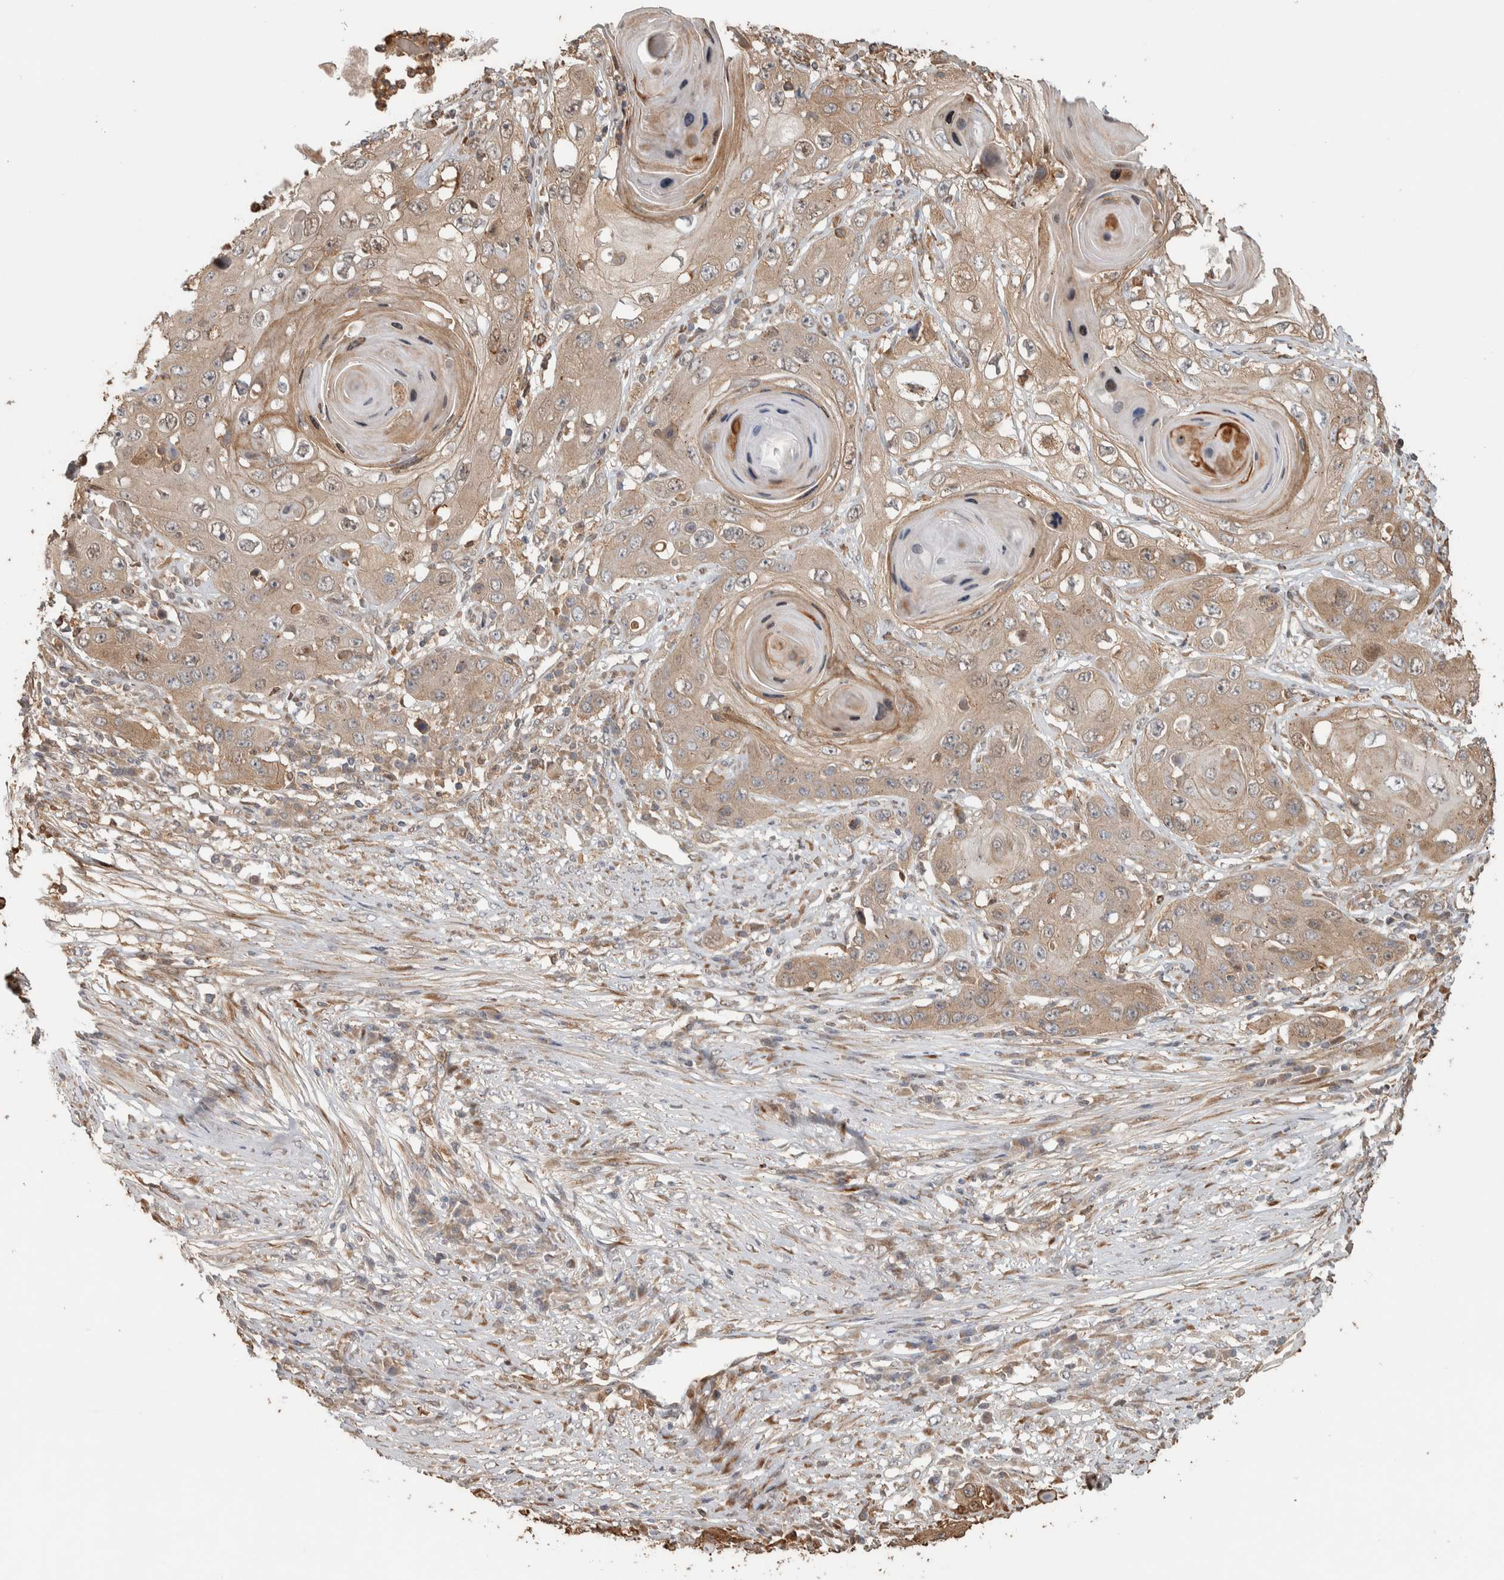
{"staining": {"intensity": "moderate", "quantity": "25%-75%", "location": "cytoplasmic/membranous"}, "tissue": "skin cancer", "cell_type": "Tumor cells", "image_type": "cancer", "snomed": [{"axis": "morphology", "description": "Squamous cell carcinoma, NOS"}, {"axis": "topography", "description": "Skin"}], "caption": "Skin cancer tissue reveals moderate cytoplasmic/membranous staining in approximately 25%-75% of tumor cells The protein is stained brown, and the nuclei are stained in blue (DAB IHC with brightfield microscopy, high magnification).", "gene": "CNTROB", "patient": {"sex": "male", "age": 55}}